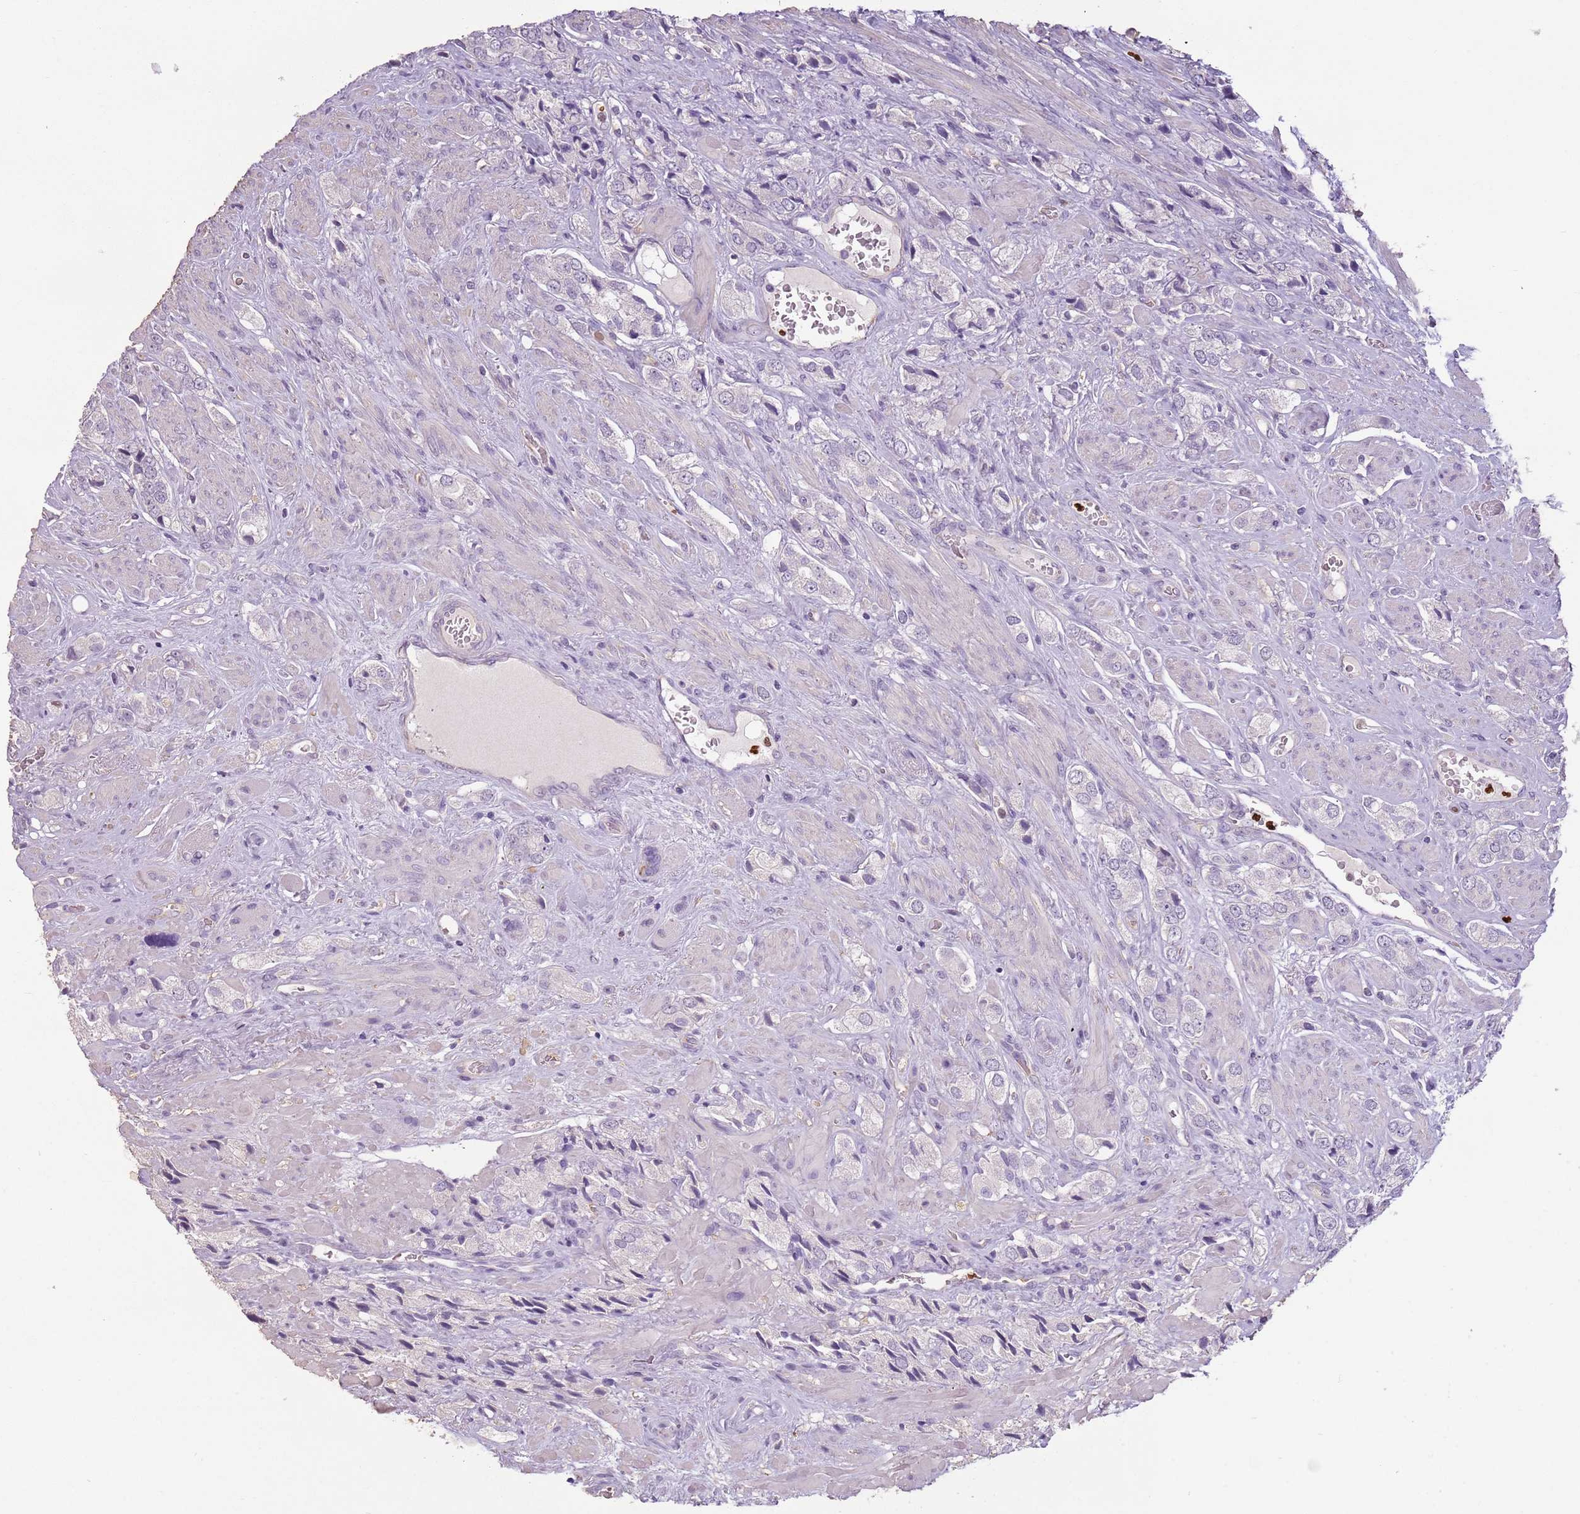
{"staining": {"intensity": "negative", "quantity": "none", "location": "none"}, "tissue": "prostate cancer", "cell_type": "Tumor cells", "image_type": "cancer", "snomed": [{"axis": "morphology", "description": "Adenocarcinoma, High grade"}, {"axis": "topography", "description": "Prostate and seminal vesicle, NOS"}], "caption": "DAB (3,3'-diaminobenzidine) immunohistochemical staining of human prostate high-grade adenocarcinoma reveals no significant staining in tumor cells. (DAB (3,3'-diaminobenzidine) IHC with hematoxylin counter stain).", "gene": "CELF6", "patient": {"sex": "male", "age": 64}}